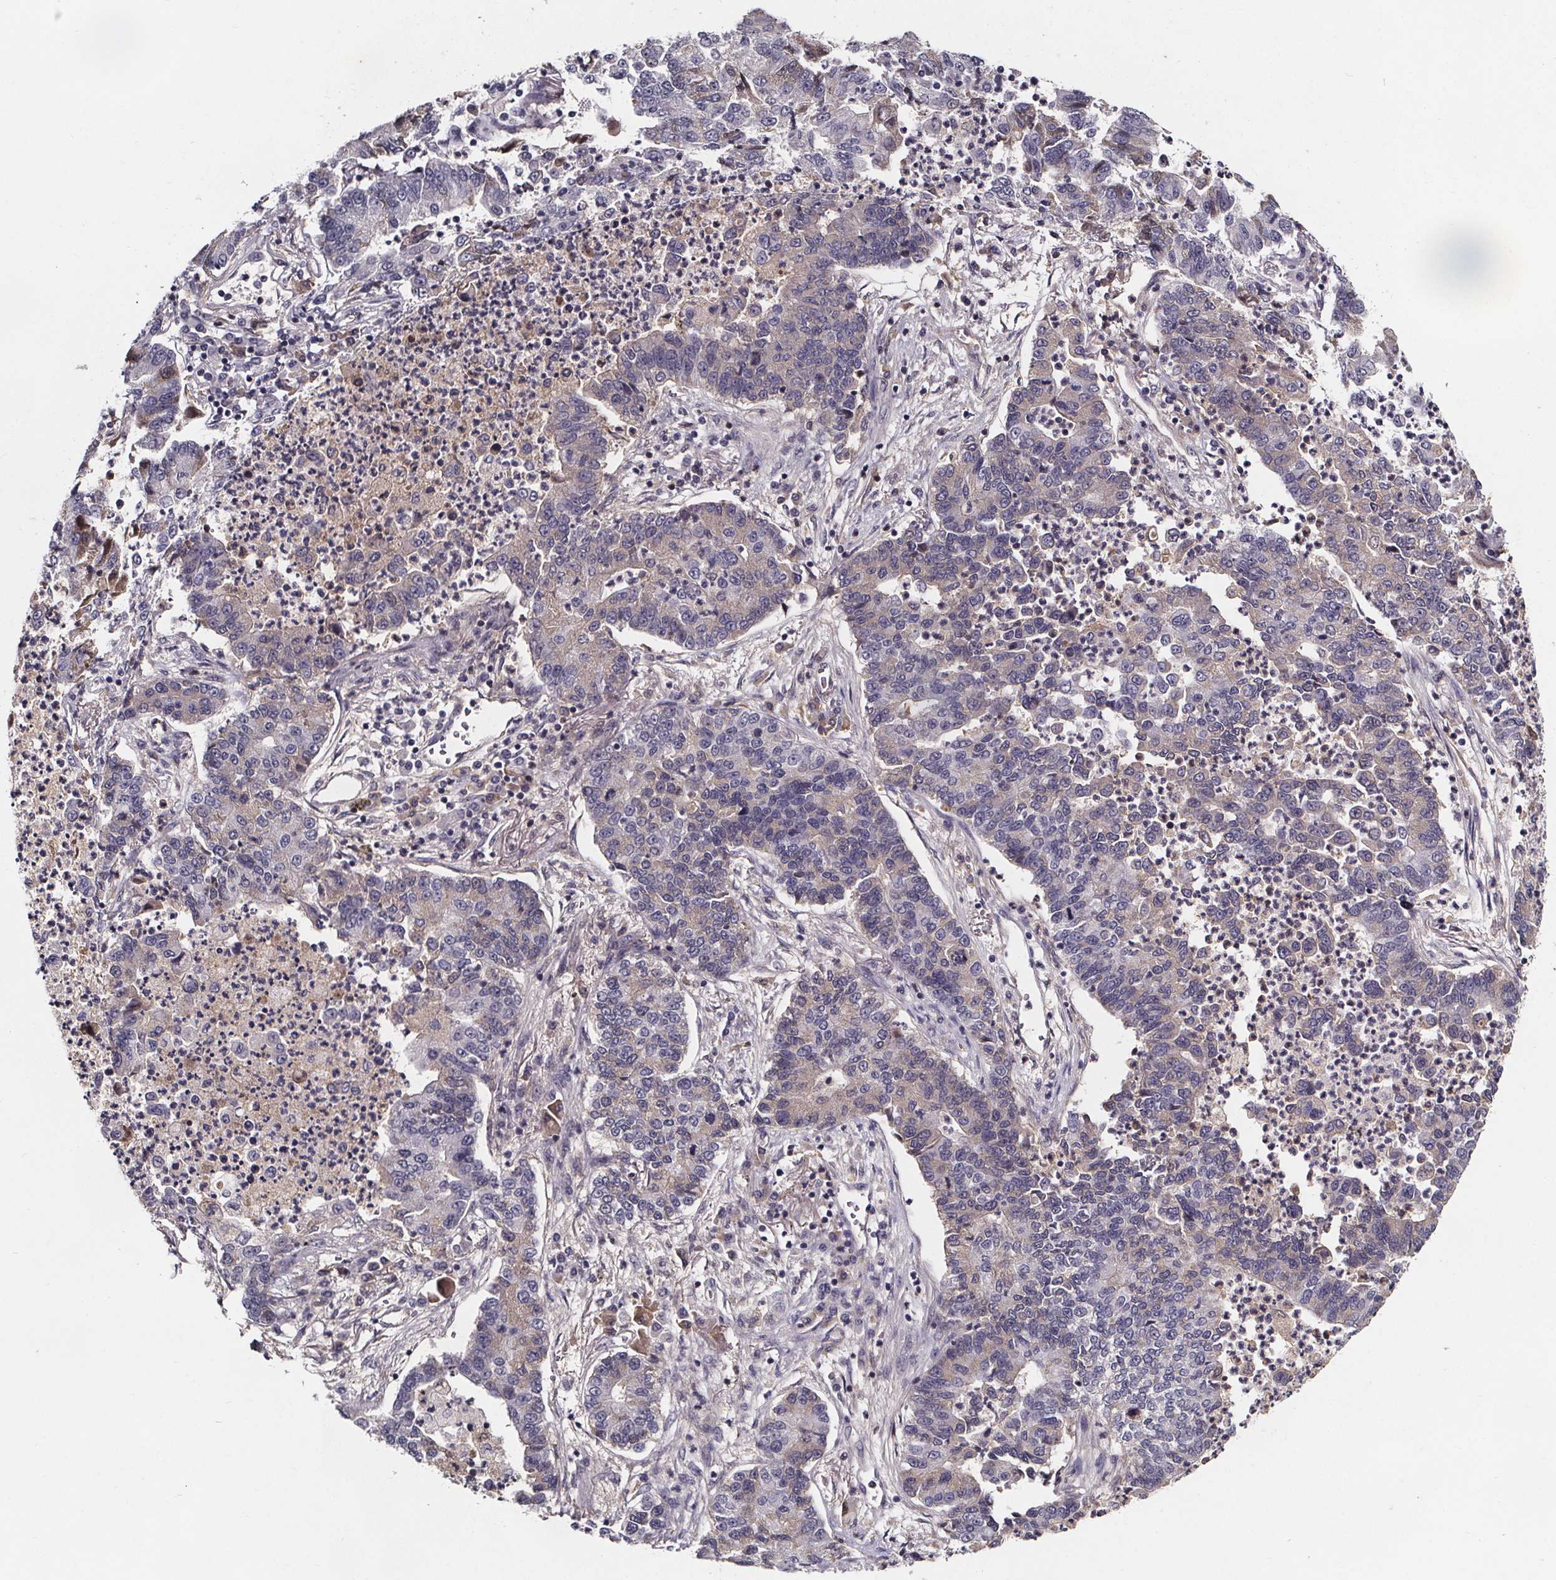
{"staining": {"intensity": "weak", "quantity": "<25%", "location": "cytoplasmic/membranous"}, "tissue": "lung cancer", "cell_type": "Tumor cells", "image_type": "cancer", "snomed": [{"axis": "morphology", "description": "Adenocarcinoma, NOS"}, {"axis": "topography", "description": "Lung"}], "caption": "A high-resolution photomicrograph shows IHC staining of lung cancer (adenocarcinoma), which exhibits no significant staining in tumor cells. (DAB (3,3'-diaminobenzidine) IHC with hematoxylin counter stain).", "gene": "NPHP4", "patient": {"sex": "female", "age": 57}}